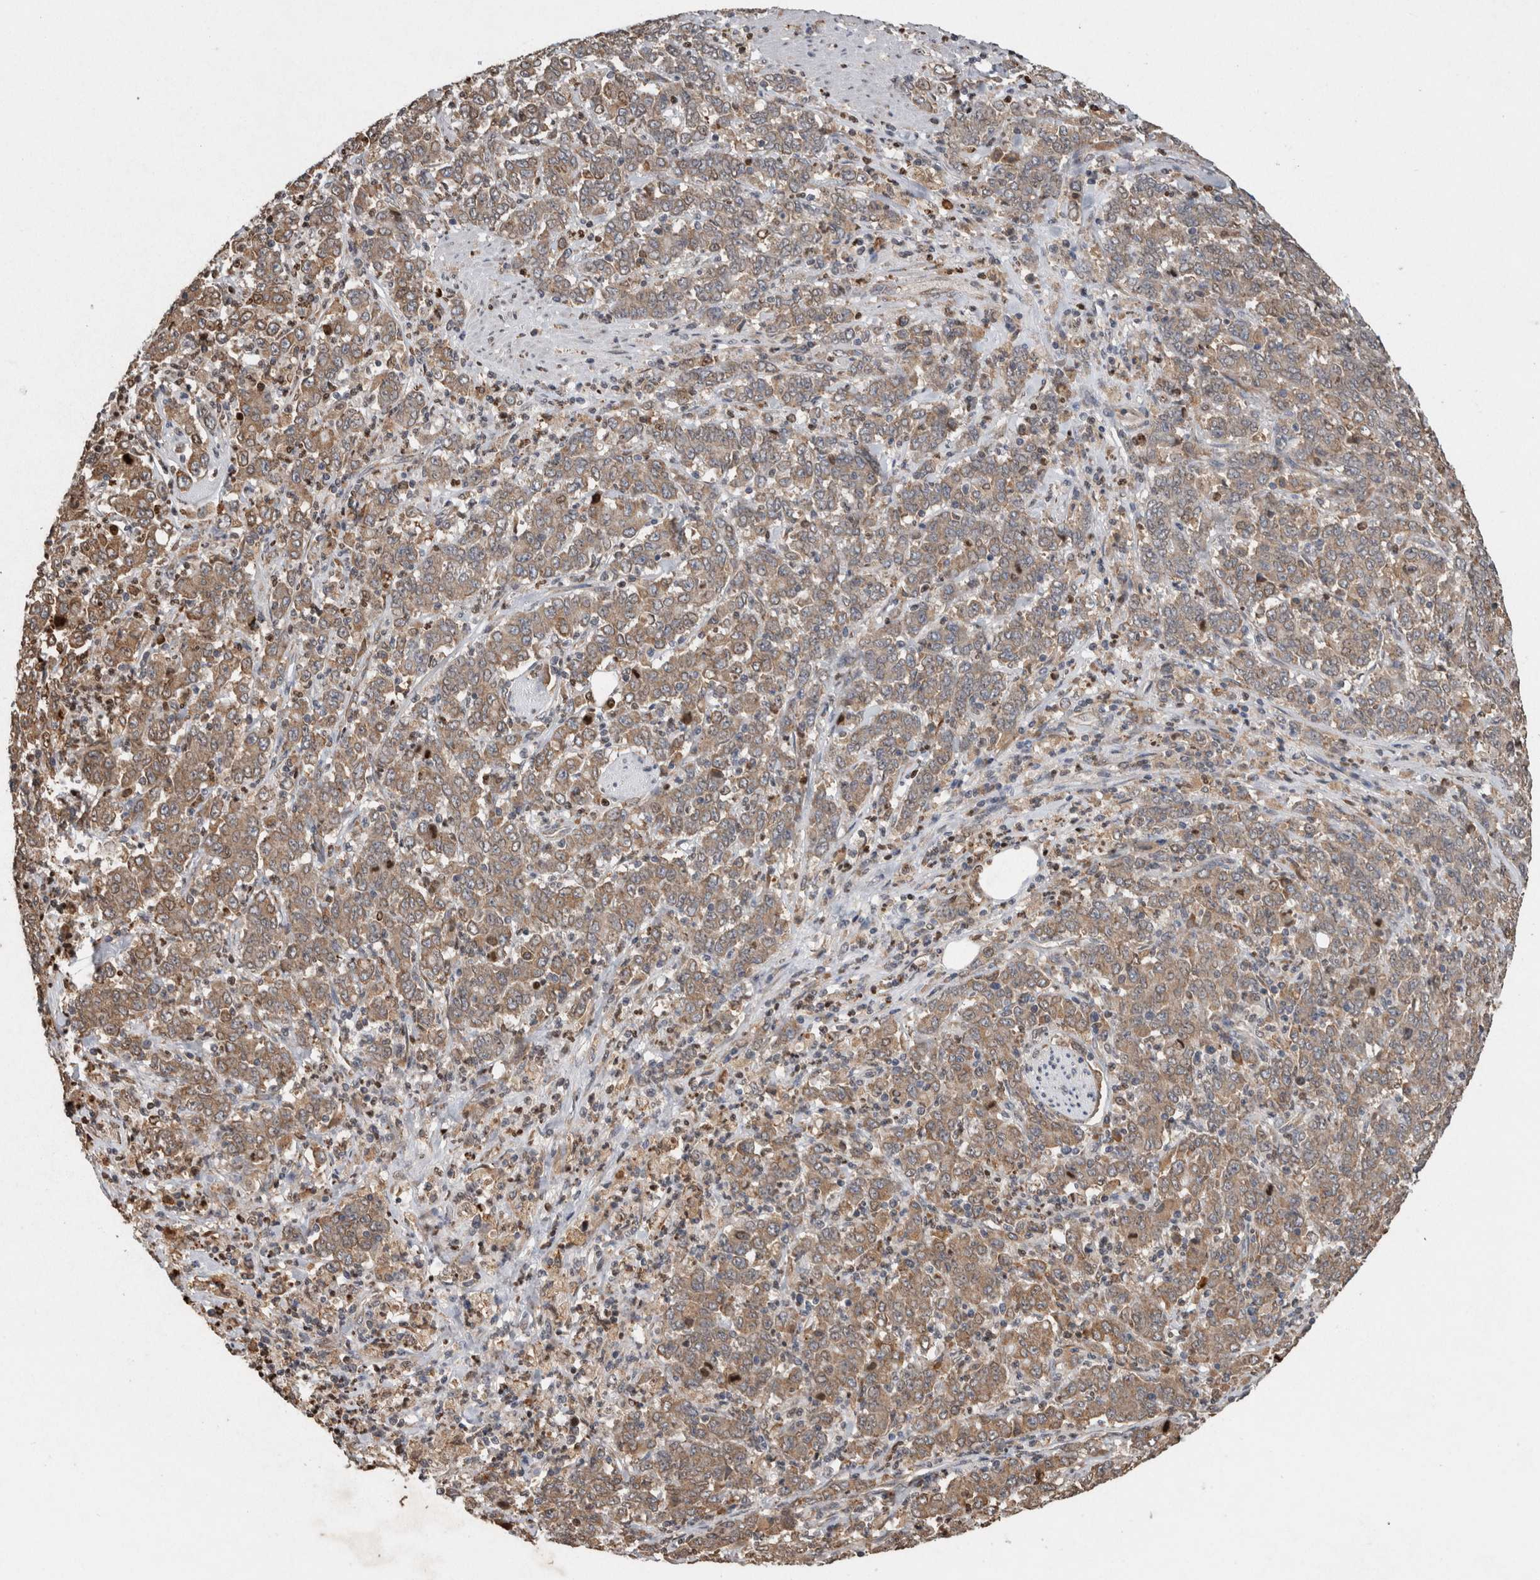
{"staining": {"intensity": "moderate", "quantity": ">75%", "location": "cytoplasmic/membranous"}, "tissue": "stomach cancer", "cell_type": "Tumor cells", "image_type": "cancer", "snomed": [{"axis": "morphology", "description": "Adenocarcinoma, NOS"}, {"axis": "topography", "description": "Stomach, lower"}], "caption": "Stomach cancer (adenocarcinoma) was stained to show a protein in brown. There is medium levels of moderate cytoplasmic/membranous staining in approximately >75% of tumor cells.", "gene": "ADGRL3", "patient": {"sex": "female", "age": 71}}